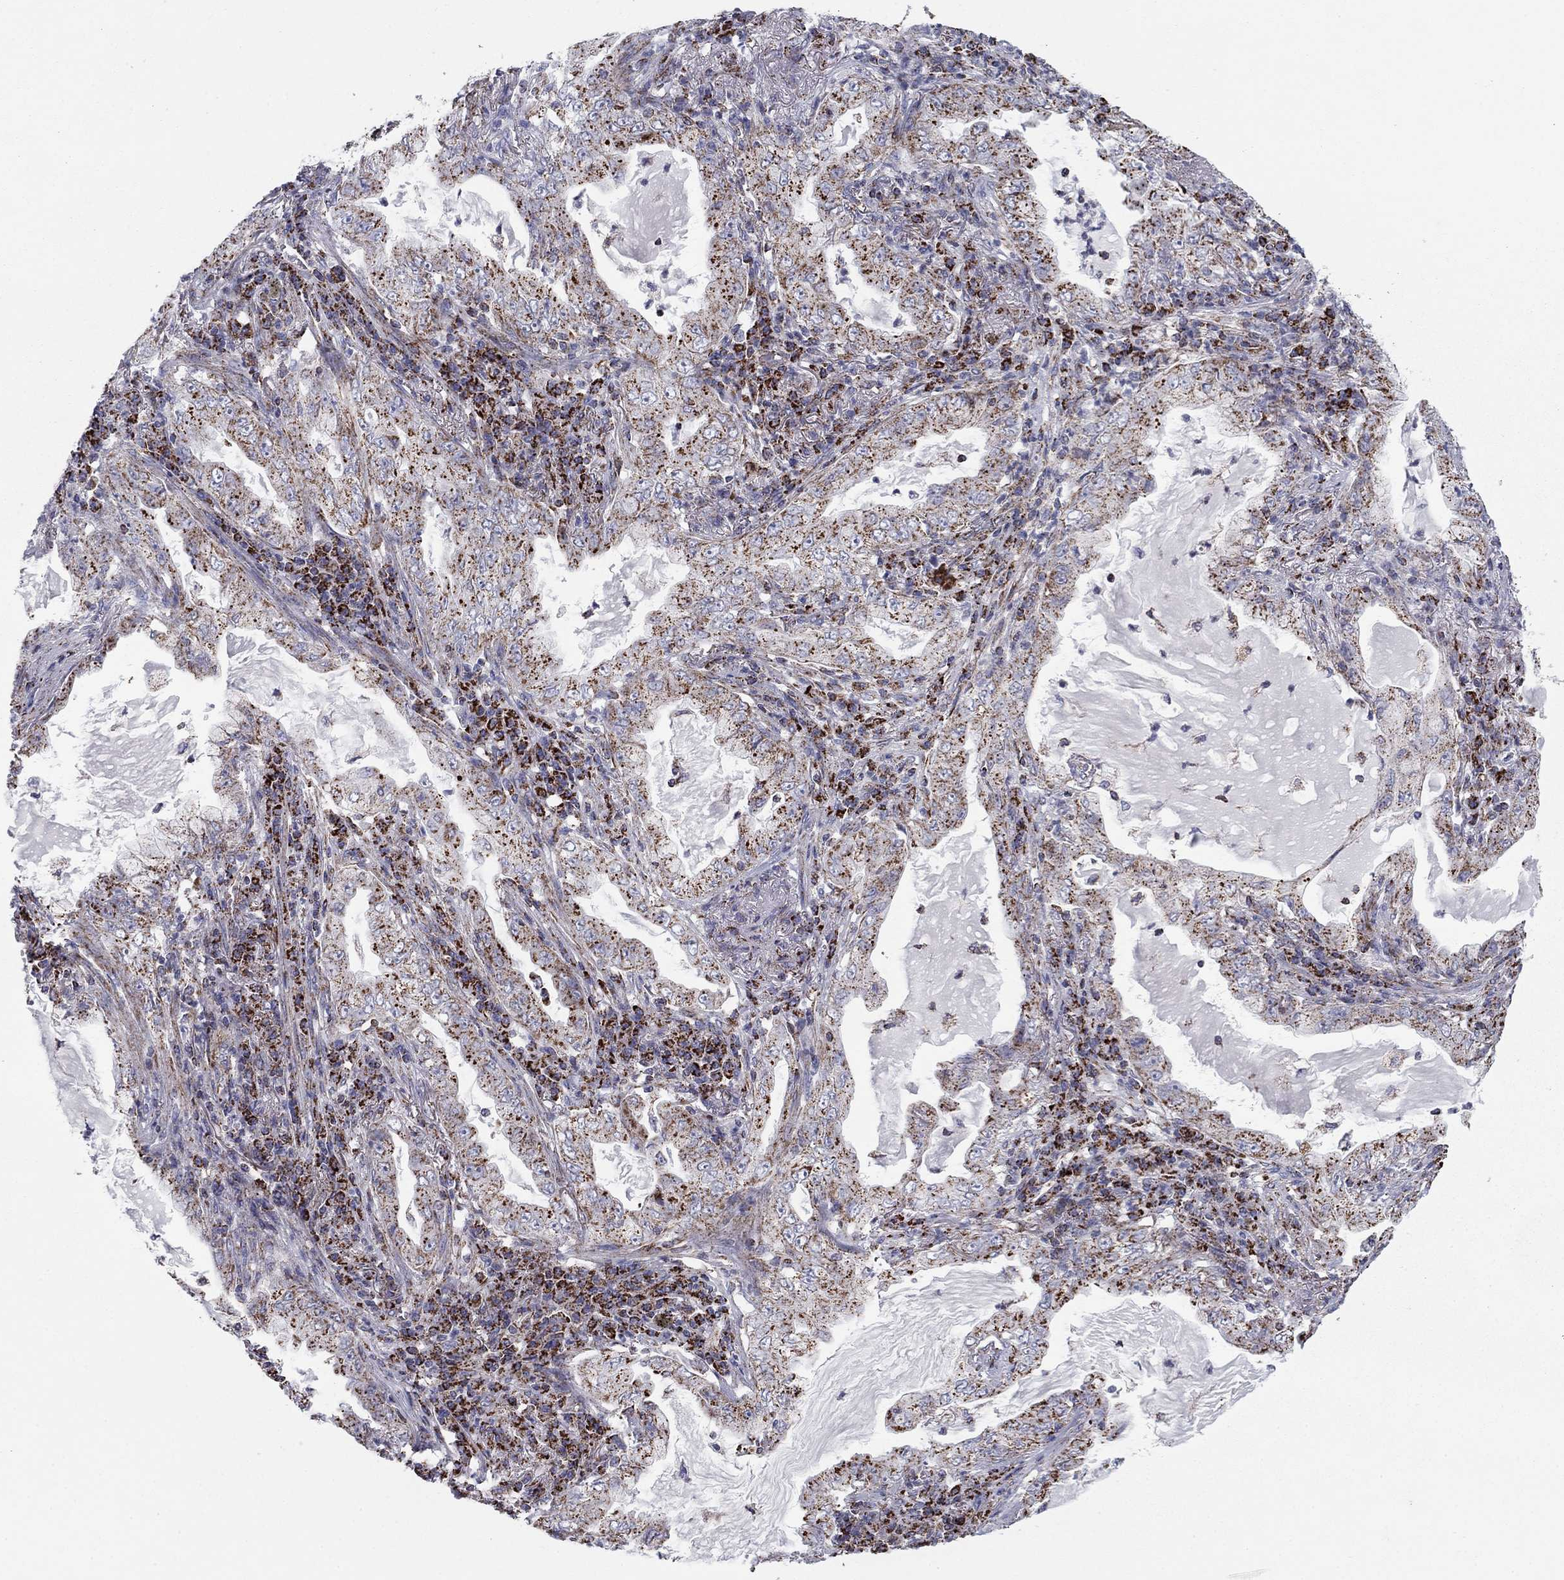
{"staining": {"intensity": "moderate", "quantity": "25%-75%", "location": "cytoplasmic/membranous"}, "tissue": "lung cancer", "cell_type": "Tumor cells", "image_type": "cancer", "snomed": [{"axis": "morphology", "description": "Adenocarcinoma, NOS"}, {"axis": "topography", "description": "Lung"}], "caption": "A micrograph of lung cancer (adenocarcinoma) stained for a protein demonstrates moderate cytoplasmic/membranous brown staining in tumor cells. Using DAB (3,3'-diaminobenzidine) (brown) and hematoxylin (blue) stains, captured at high magnification using brightfield microscopy.", "gene": "NDUFV1", "patient": {"sex": "female", "age": 73}}